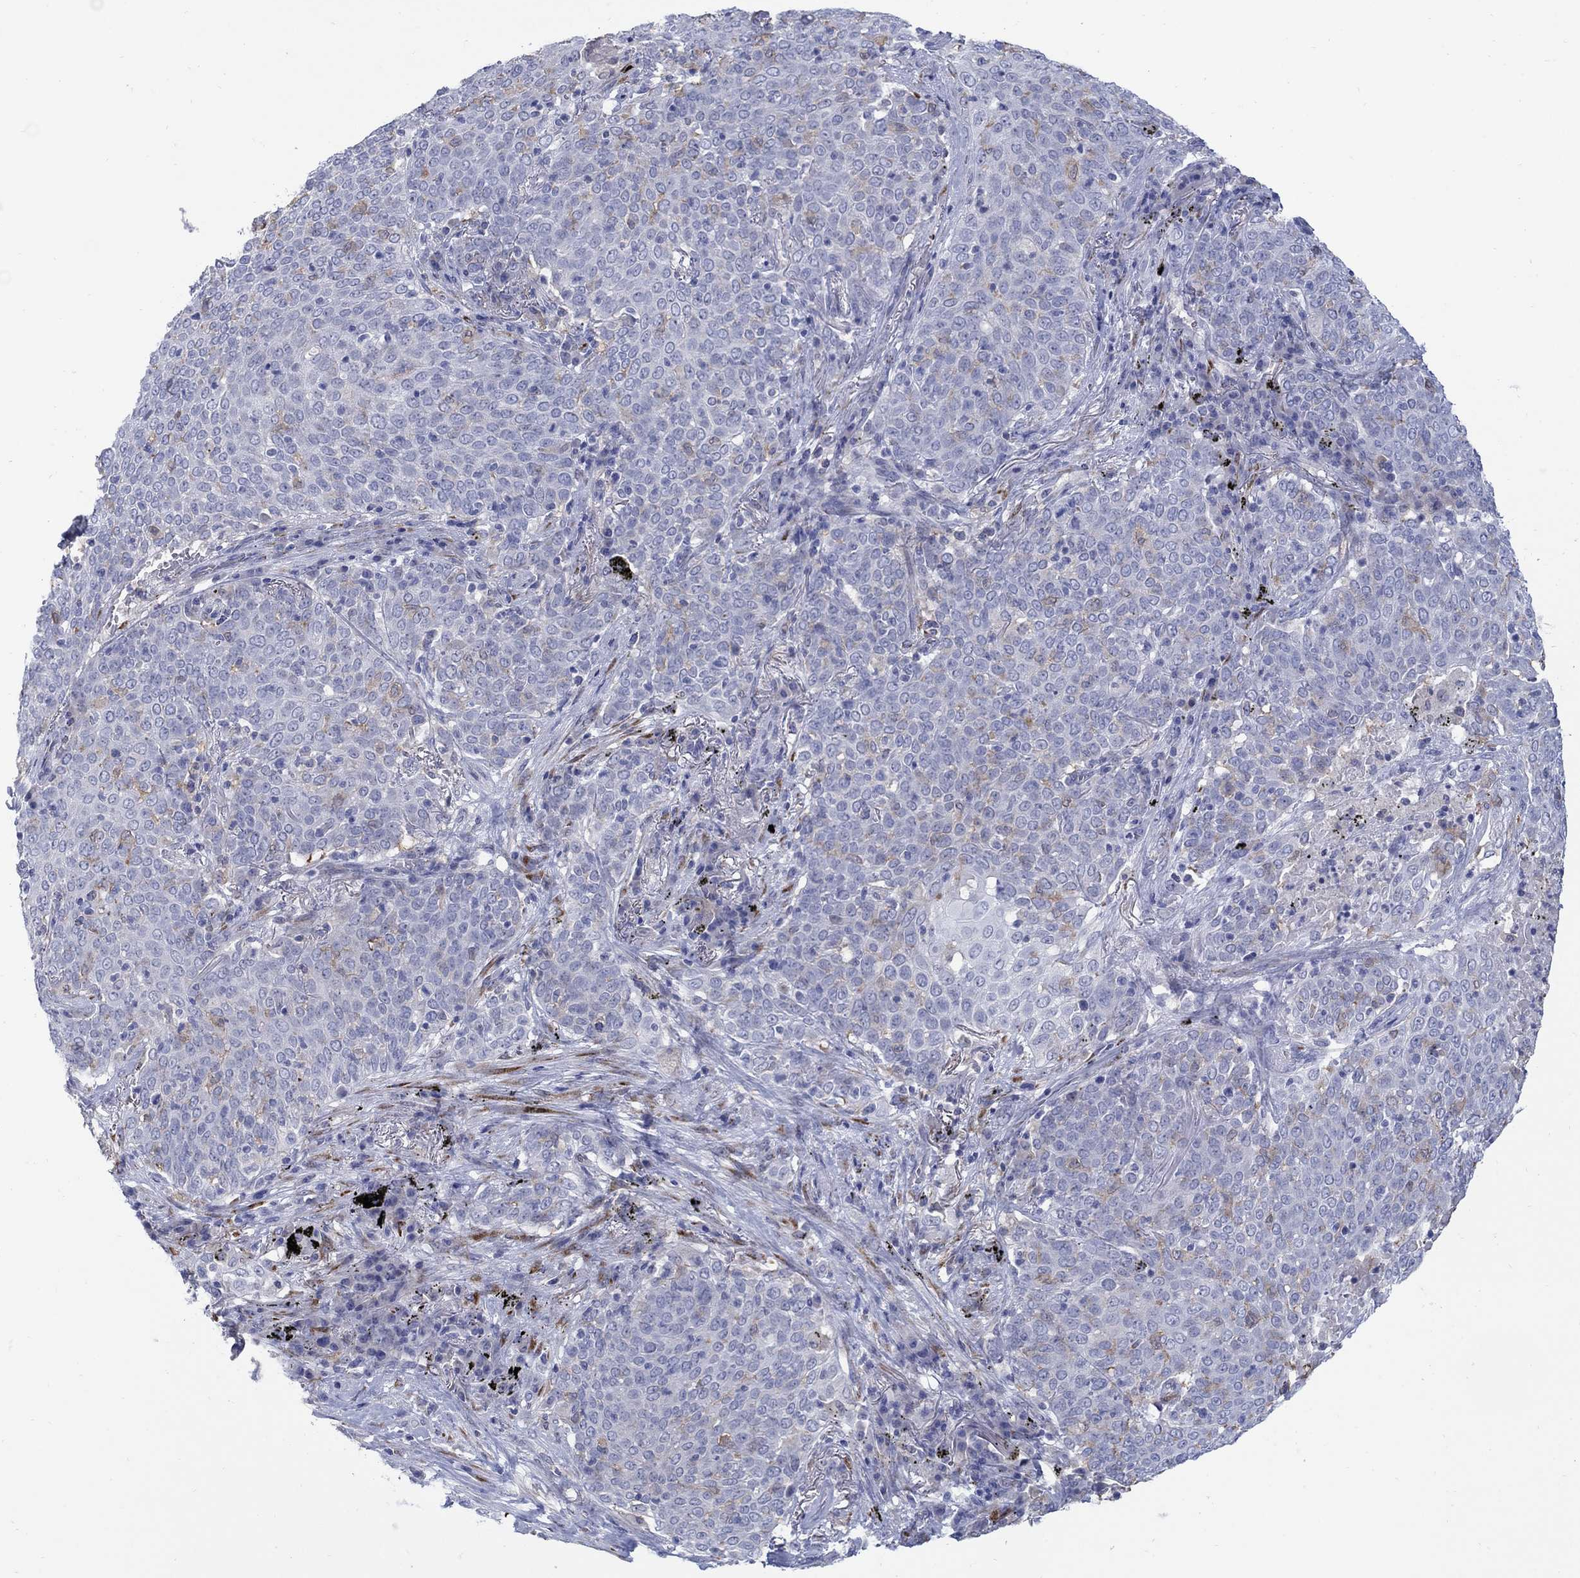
{"staining": {"intensity": "negative", "quantity": "none", "location": "none"}, "tissue": "lung cancer", "cell_type": "Tumor cells", "image_type": "cancer", "snomed": [{"axis": "morphology", "description": "Squamous cell carcinoma, NOS"}, {"axis": "topography", "description": "Lung"}], "caption": "Lung squamous cell carcinoma was stained to show a protein in brown. There is no significant staining in tumor cells. (Stains: DAB (3,3'-diaminobenzidine) immunohistochemistry (IHC) with hematoxylin counter stain, Microscopy: brightfield microscopy at high magnification).", "gene": "REEP2", "patient": {"sex": "male", "age": 82}}